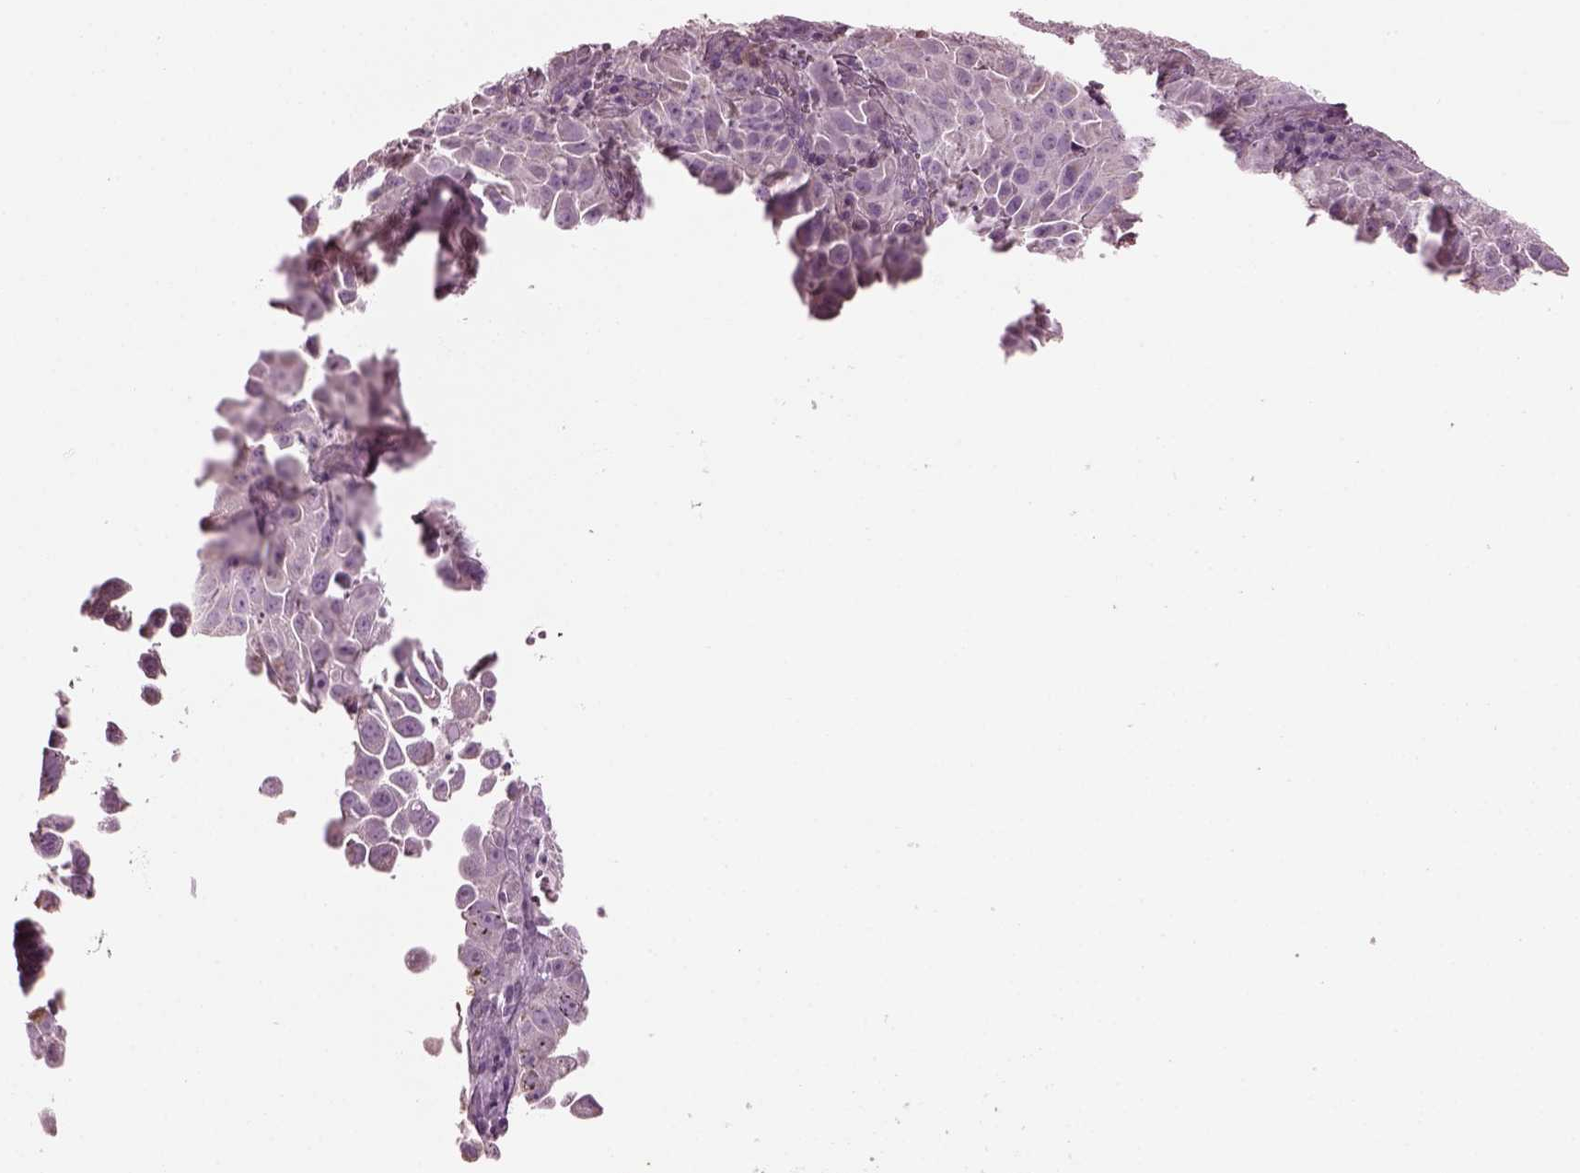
{"staining": {"intensity": "negative", "quantity": "none", "location": "none"}, "tissue": "cervical cancer", "cell_type": "Tumor cells", "image_type": "cancer", "snomed": [{"axis": "morphology", "description": "Squamous cell carcinoma, NOS"}, {"axis": "topography", "description": "Cervix"}], "caption": "Cervical cancer was stained to show a protein in brown. There is no significant staining in tumor cells. The staining was performed using DAB (3,3'-diaminobenzidine) to visualize the protein expression in brown, while the nuclei were stained in blue with hematoxylin (Magnification: 20x).", "gene": "SPATA7", "patient": {"sex": "female", "age": 55}}